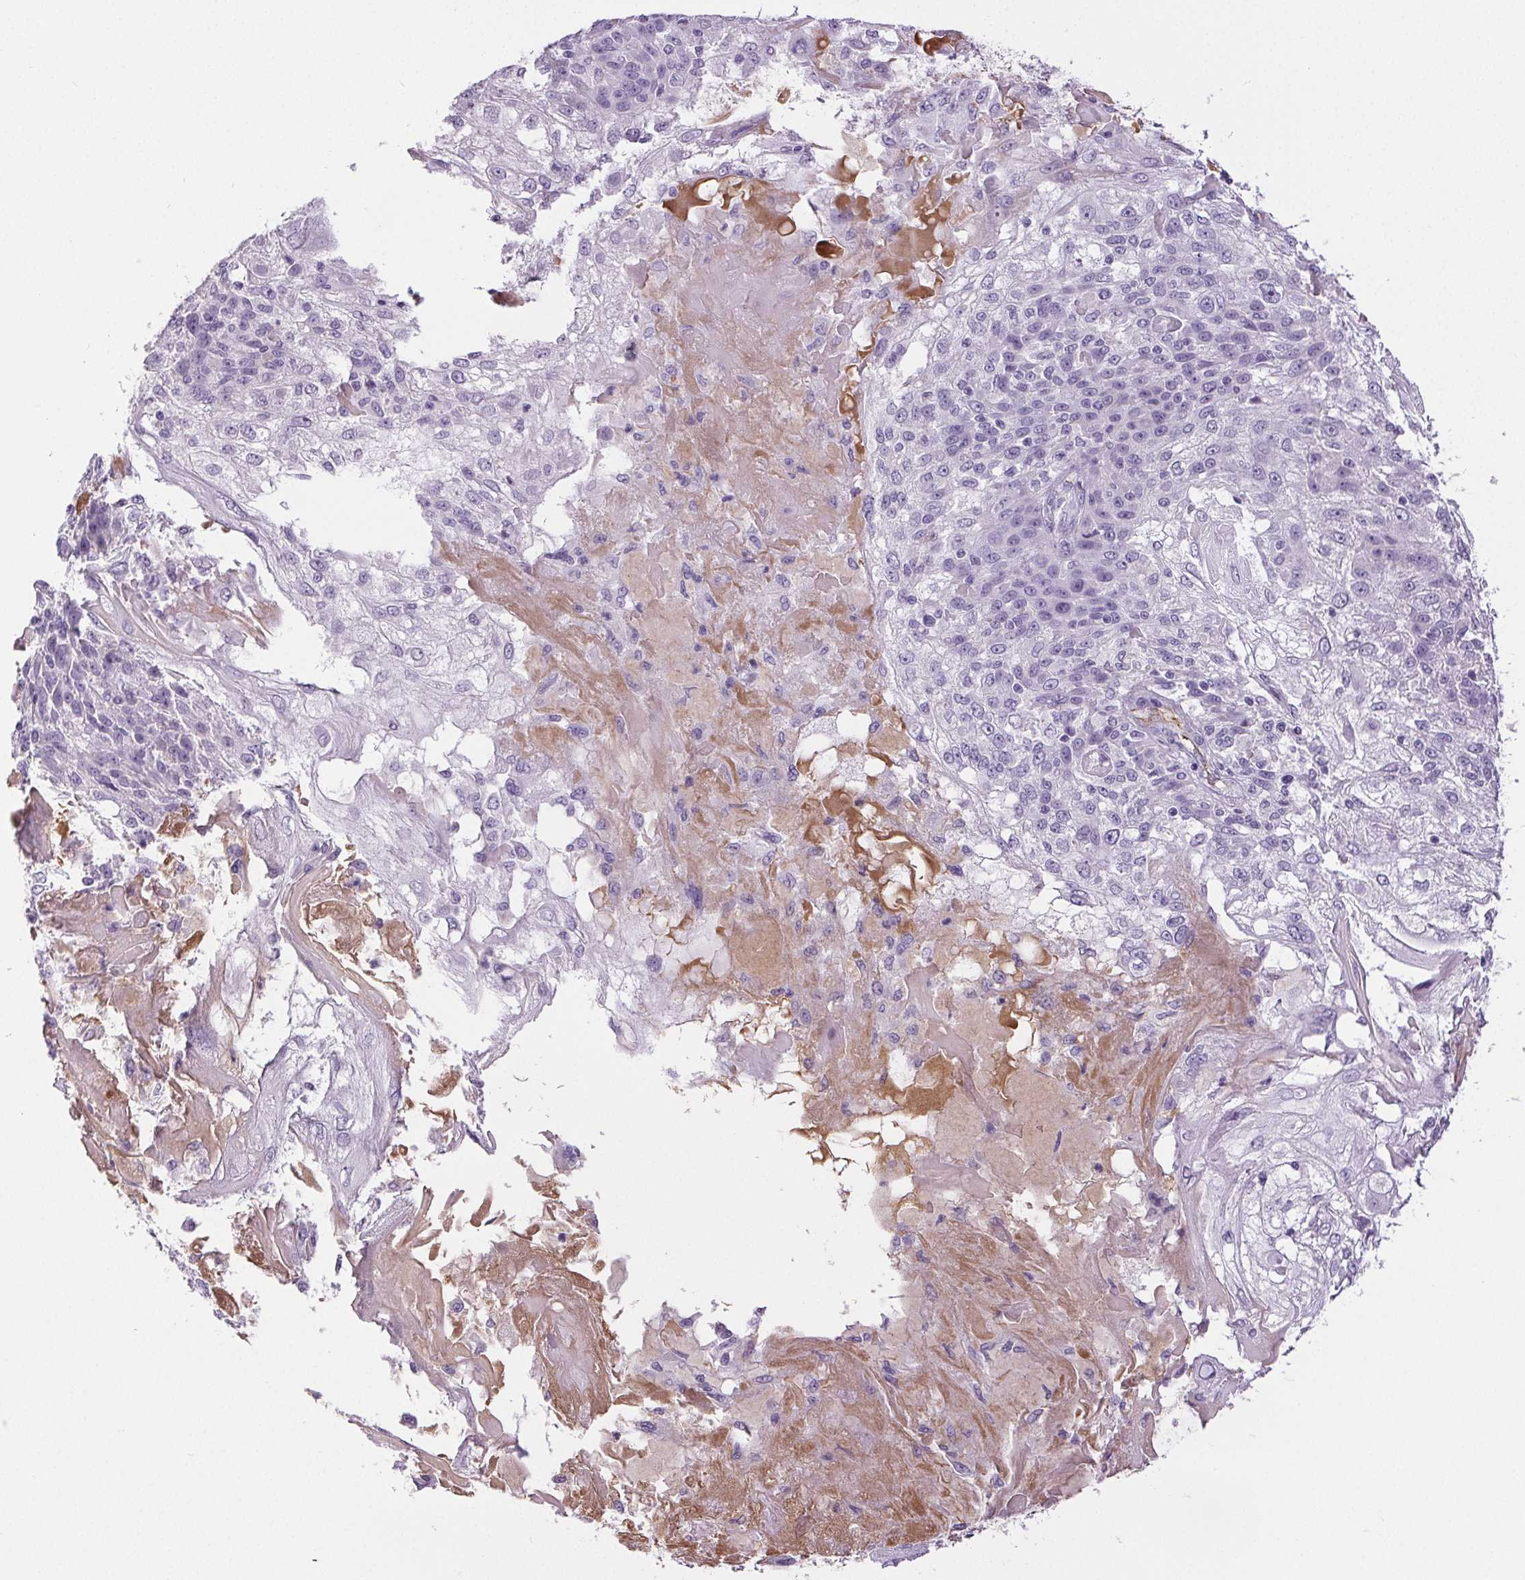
{"staining": {"intensity": "negative", "quantity": "none", "location": "none"}, "tissue": "skin cancer", "cell_type": "Tumor cells", "image_type": "cancer", "snomed": [{"axis": "morphology", "description": "Normal tissue, NOS"}, {"axis": "morphology", "description": "Squamous cell carcinoma, NOS"}, {"axis": "topography", "description": "Skin"}], "caption": "Tumor cells are negative for brown protein staining in skin cancer.", "gene": "CD5L", "patient": {"sex": "female", "age": 83}}